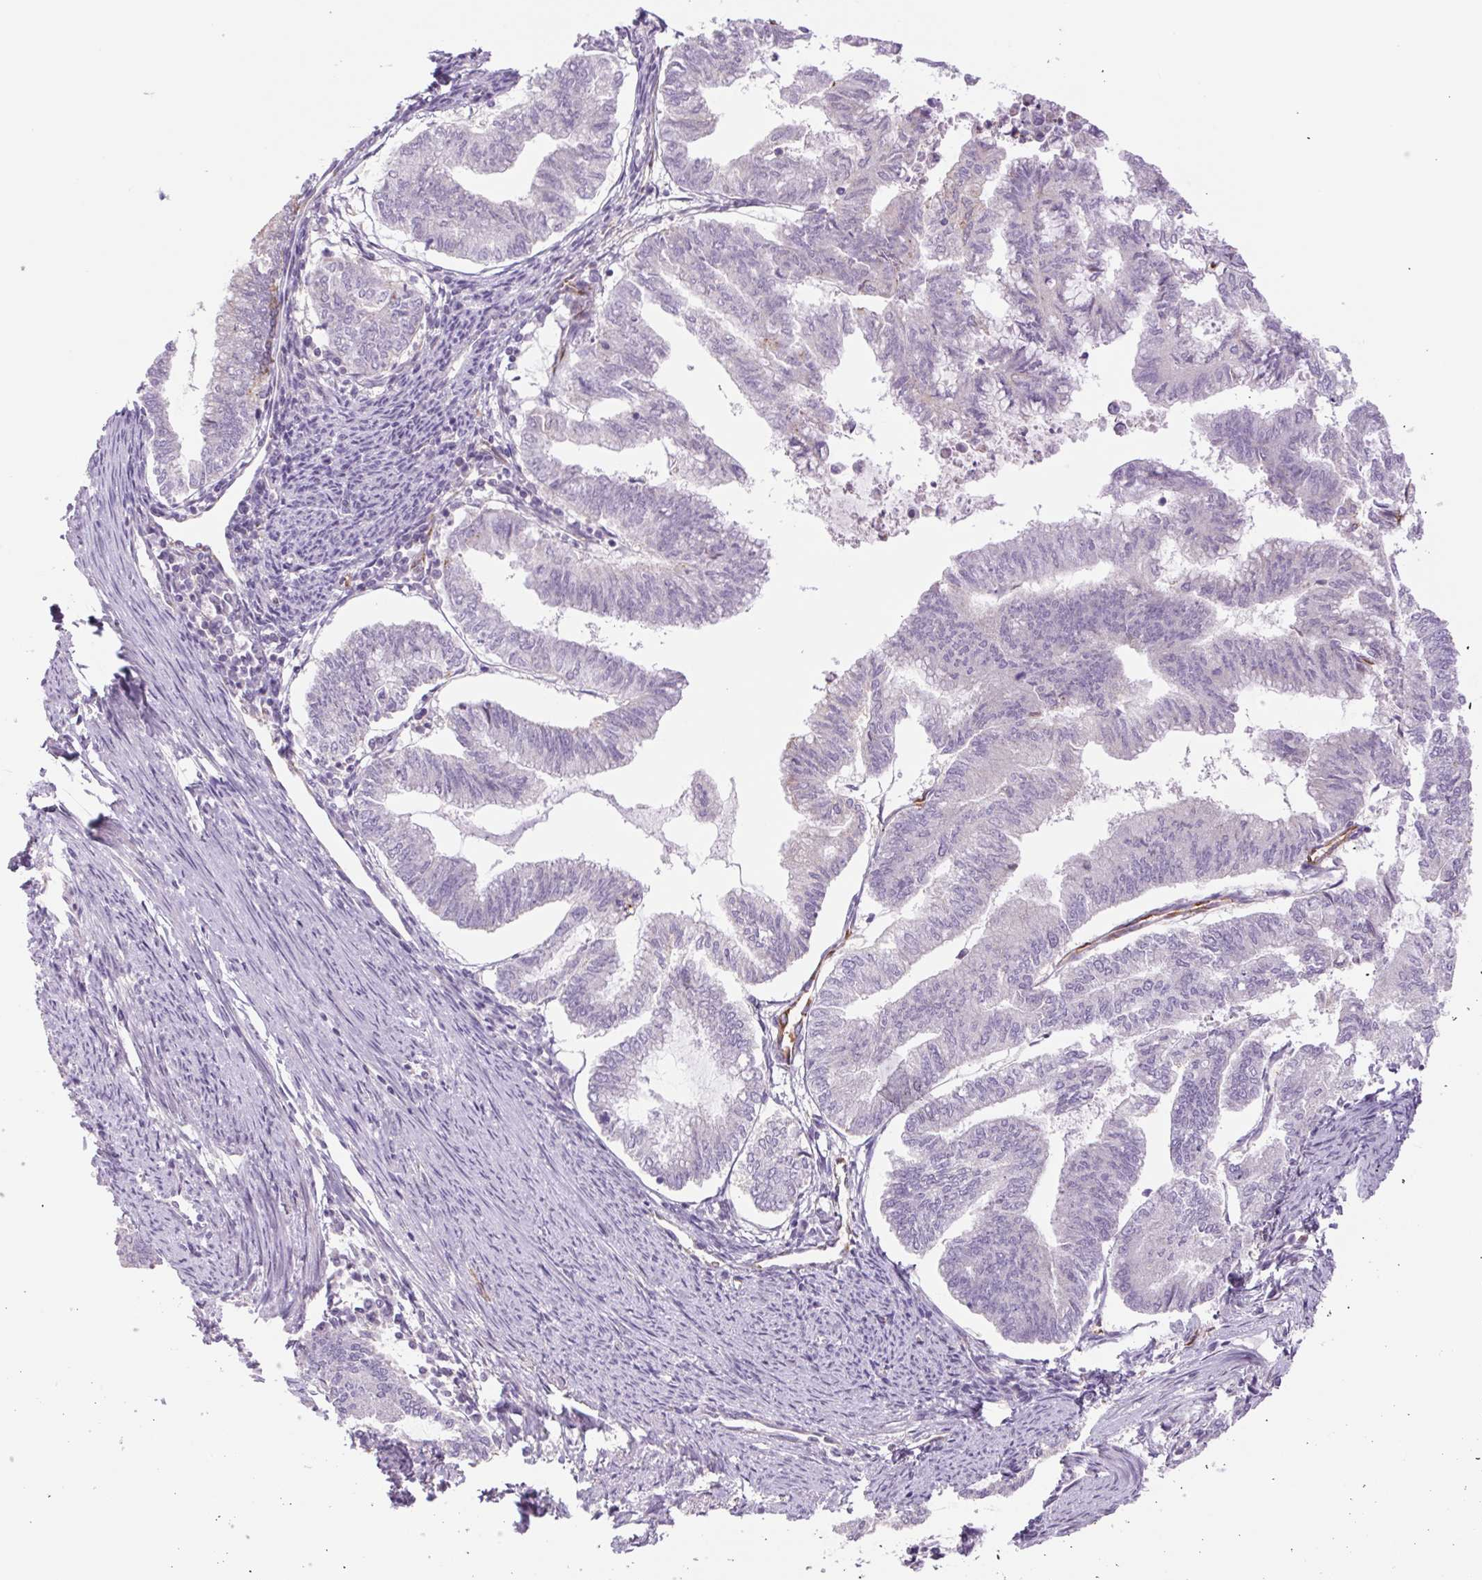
{"staining": {"intensity": "negative", "quantity": "none", "location": "none"}, "tissue": "endometrial cancer", "cell_type": "Tumor cells", "image_type": "cancer", "snomed": [{"axis": "morphology", "description": "Adenocarcinoma, NOS"}, {"axis": "topography", "description": "Endometrium"}], "caption": "The histopathology image shows no staining of tumor cells in endometrial cancer.", "gene": "IGFL3", "patient": {"sex": "female", "age": 79}}